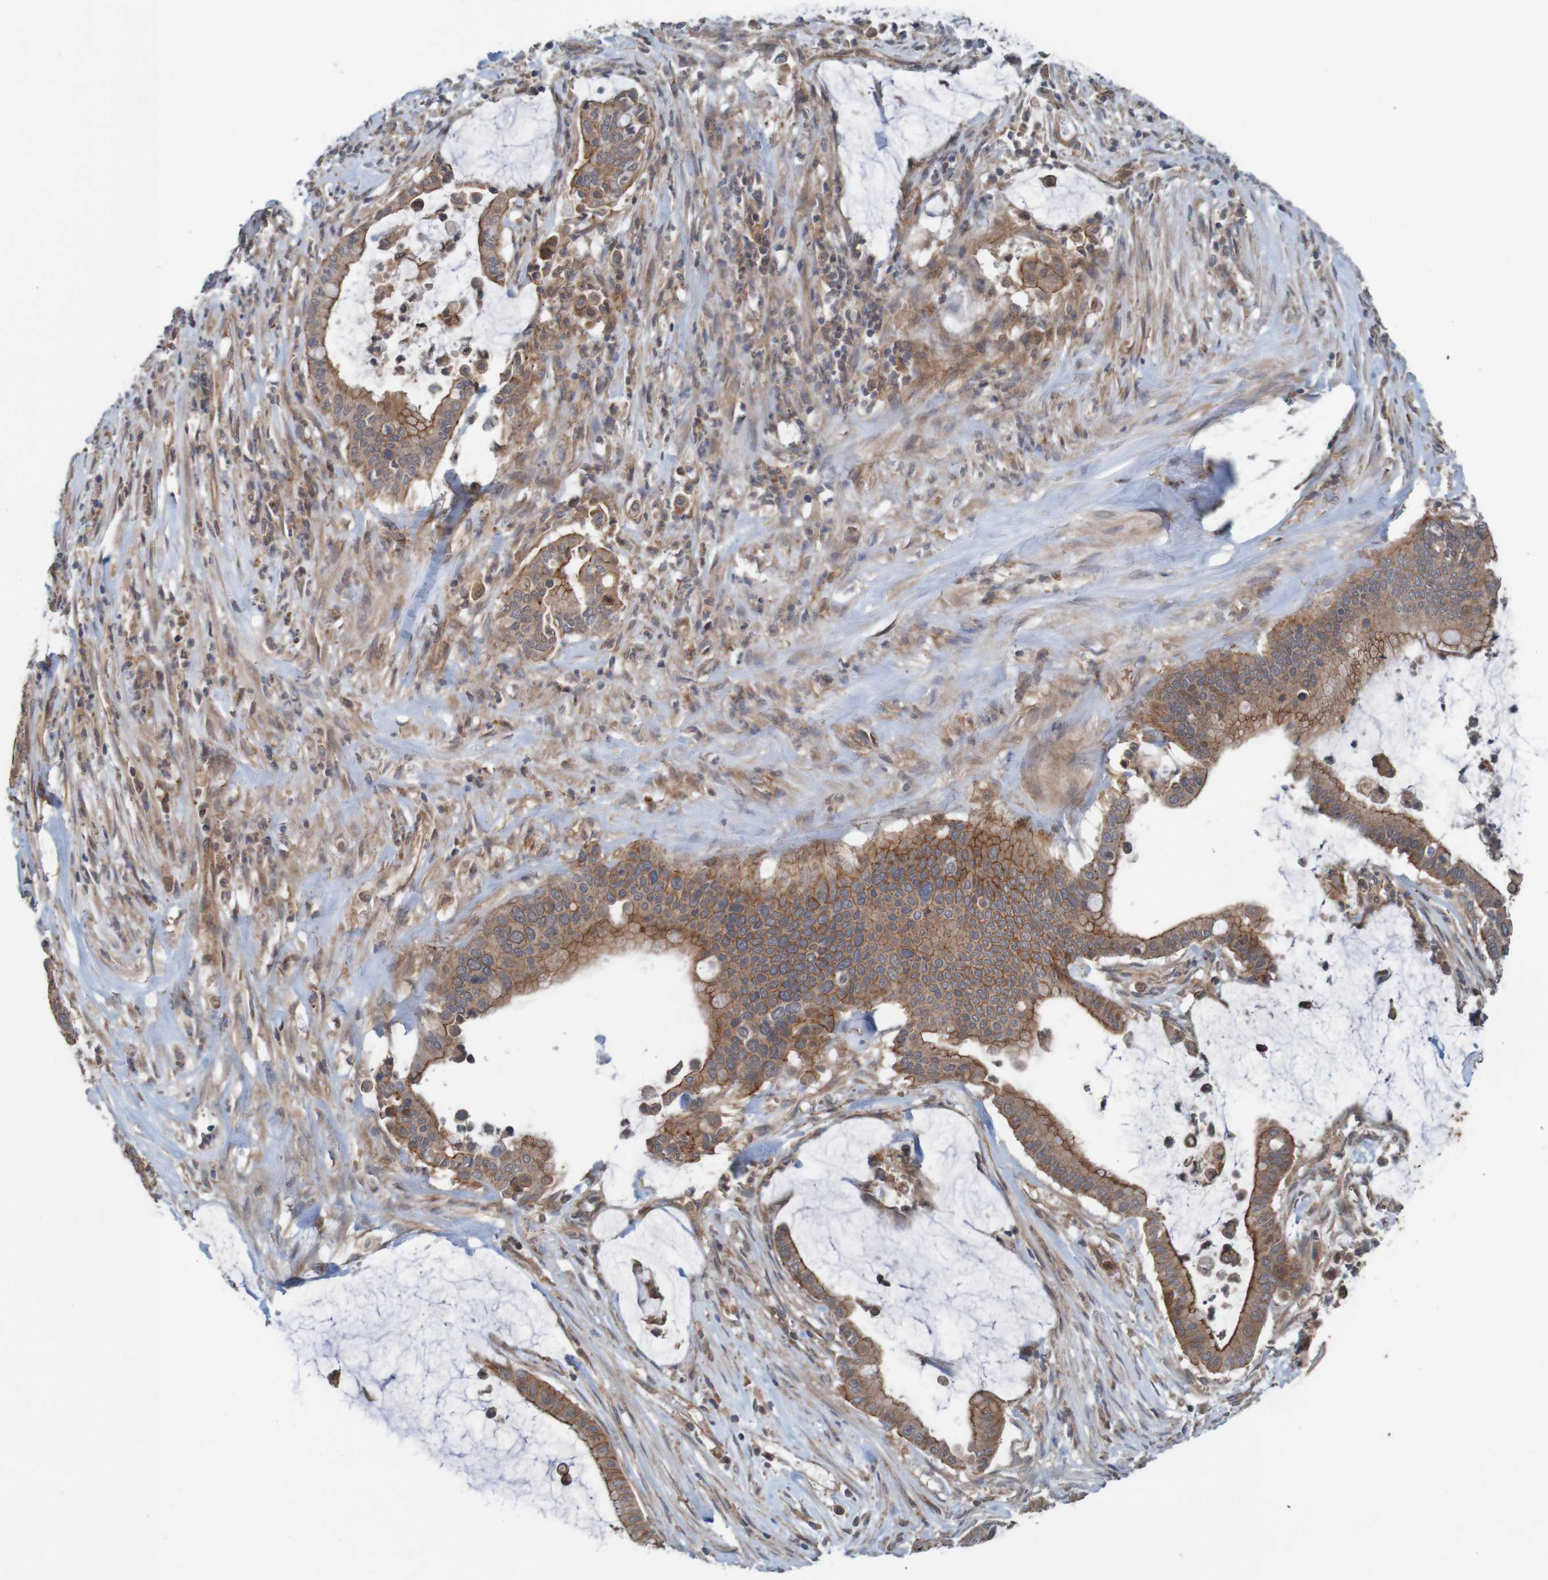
{"staining": {"intensity": "moderate", "quantity": ">75%", "location": "cytoplasmic/membranous"}, "tissue": "pancreatic cancer", "cell_type": "Tumor cells", "image_type": "cancer", "snomed": [{"axis": "morphology", "description": "Adenocarcinoma, NOS"}, {"axis": "topography", "description": "Pancreas"}], "caption": "The immunohistochemical stain shows moderate cytoplasmic/membranous positivity in tumor cells of pancreatic adenocarcinoma tissue. Using DAB (brown) and hematoxylin (blue) stains, captured at high magnification using brightfield microscopy.", "gene": "ARHGEF11", "patient": {"sex": "male", "age": 41}}